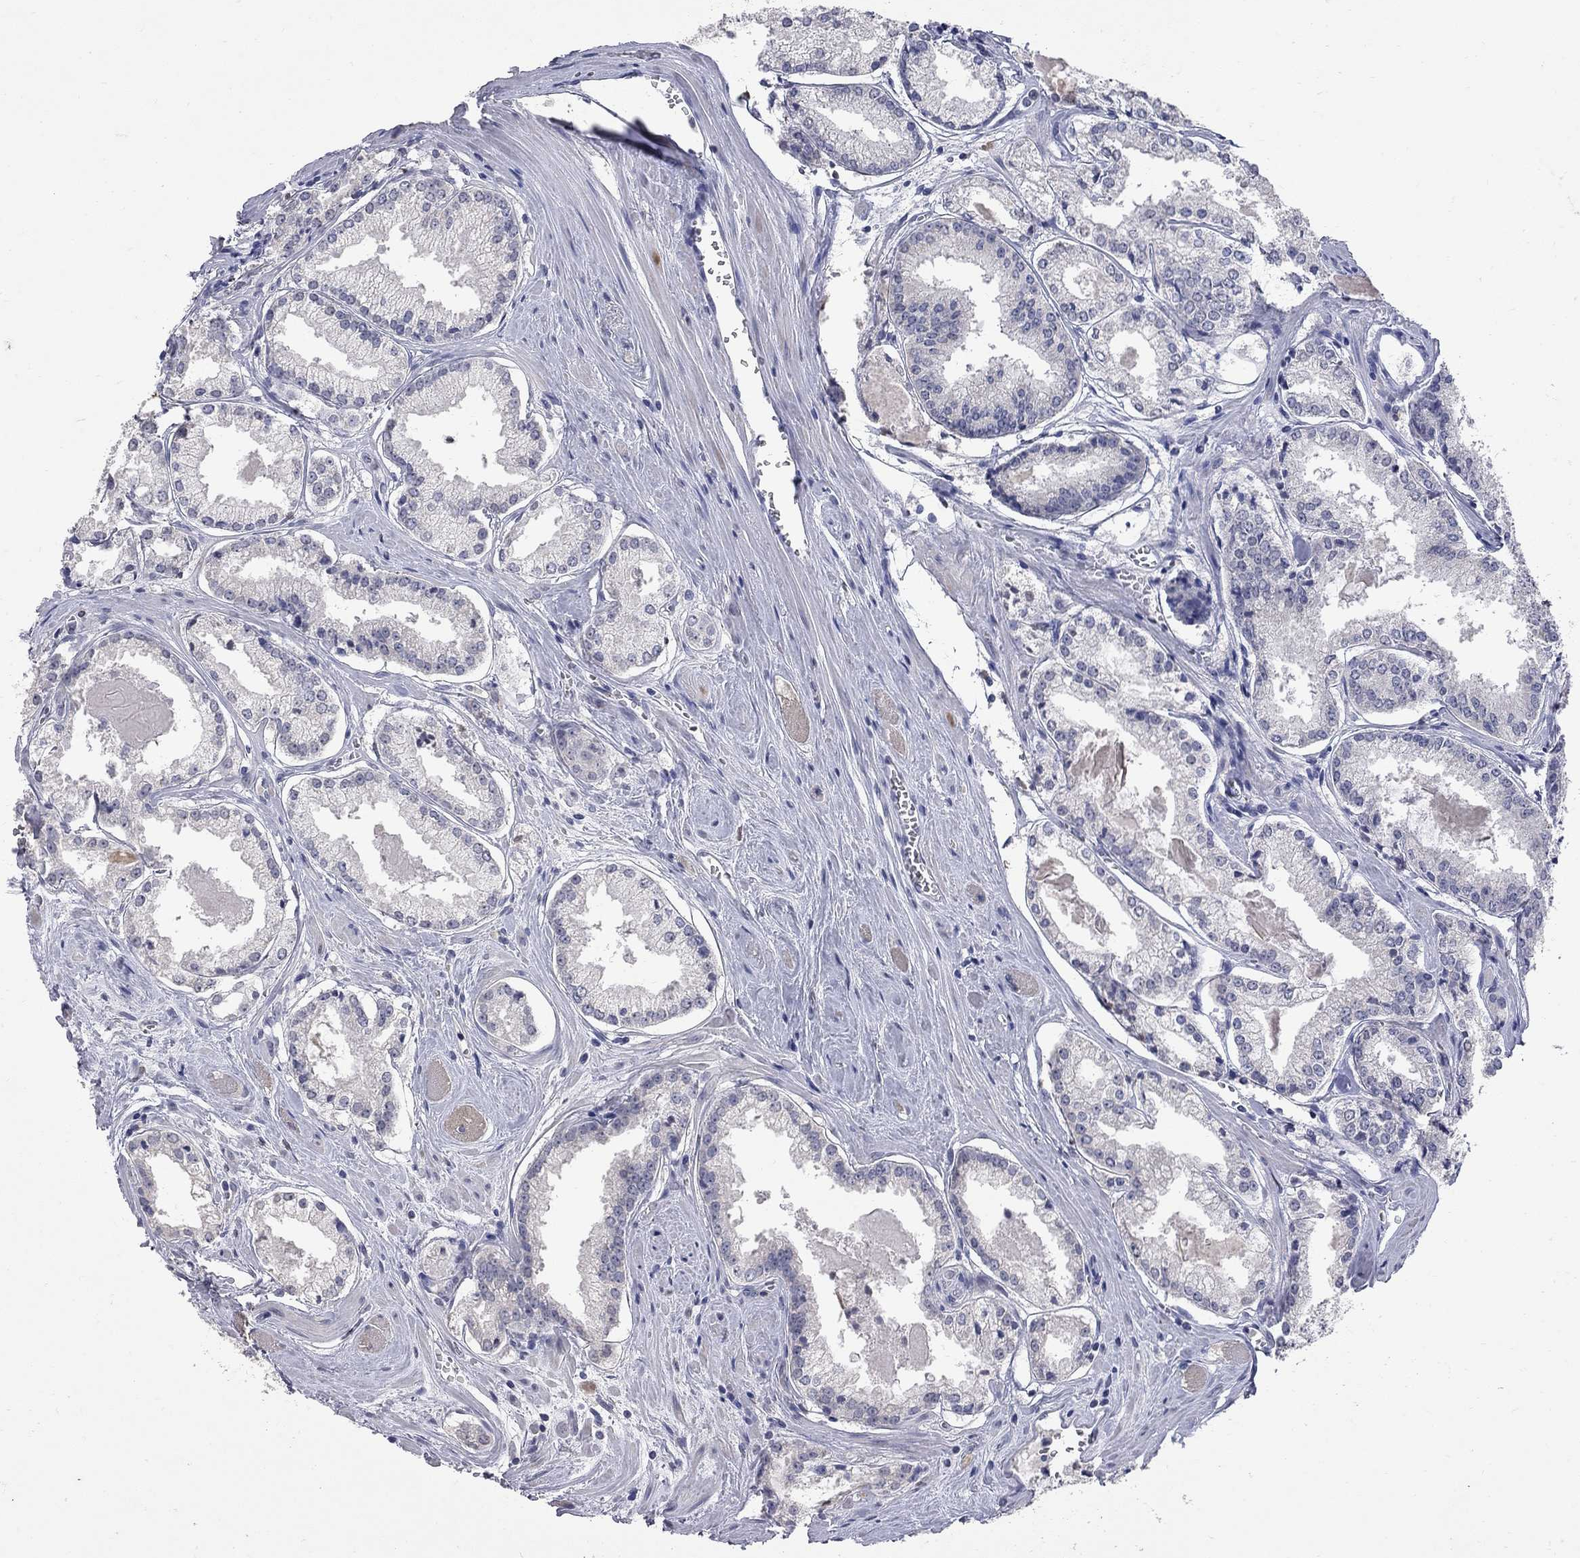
{"staining": {"intensity": "negative", "quantity": "none", "location": "none"}, "tissue": "prostate cancer", "cell_type": "Tumor cells", "image_type": "cancer", "snomed": [{"axis": "morphology", "description": "Adenocarcinoma, NOS"}, {"axis": "topography", "description": "Prostate"}], "caption": "Immunohistochemistry of prostate cancer shows no staining in tumor cells.", "gene": "NOS2", "patient": {"sex": "male", "age": 72}}